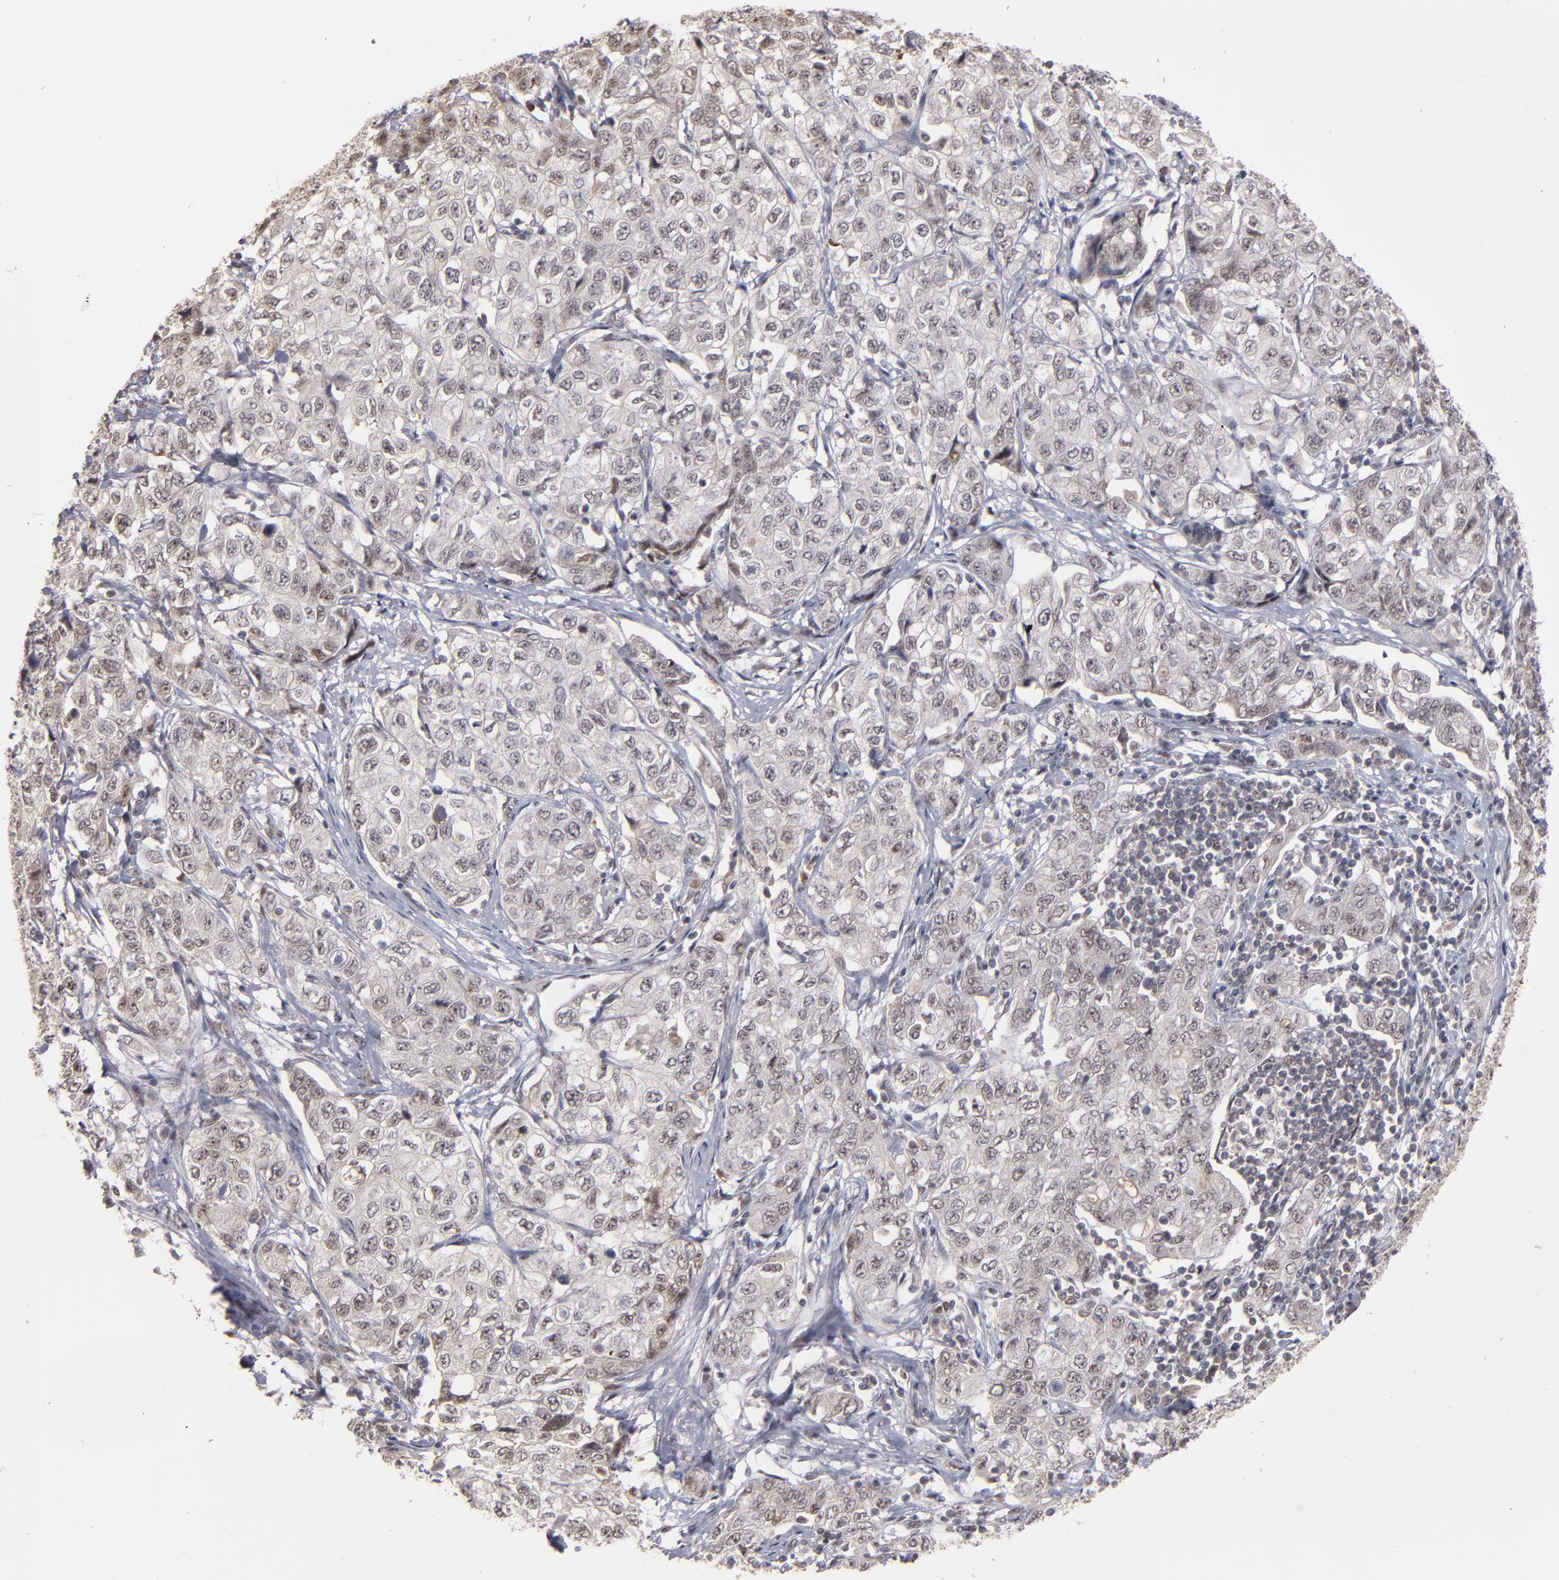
{"staining": {"intensity": "weak", "quantity": "<25%", "location": "nuclear"}, "tissue": "stomach cancer", "cell_type": "Tumor cells", "image_type": "cancer", "snomed": [{"axis": "morphology", "description": "Adenocarcinoma, NOS"}, {"axis": "topography", "description": "Stomach"}], "caption": "IHC of human stomach cancer (adenocarcinoma) shows no staining in tumor cells.", "gene": "ZNF234", "patient": {"sex": "male", "age": 48}}